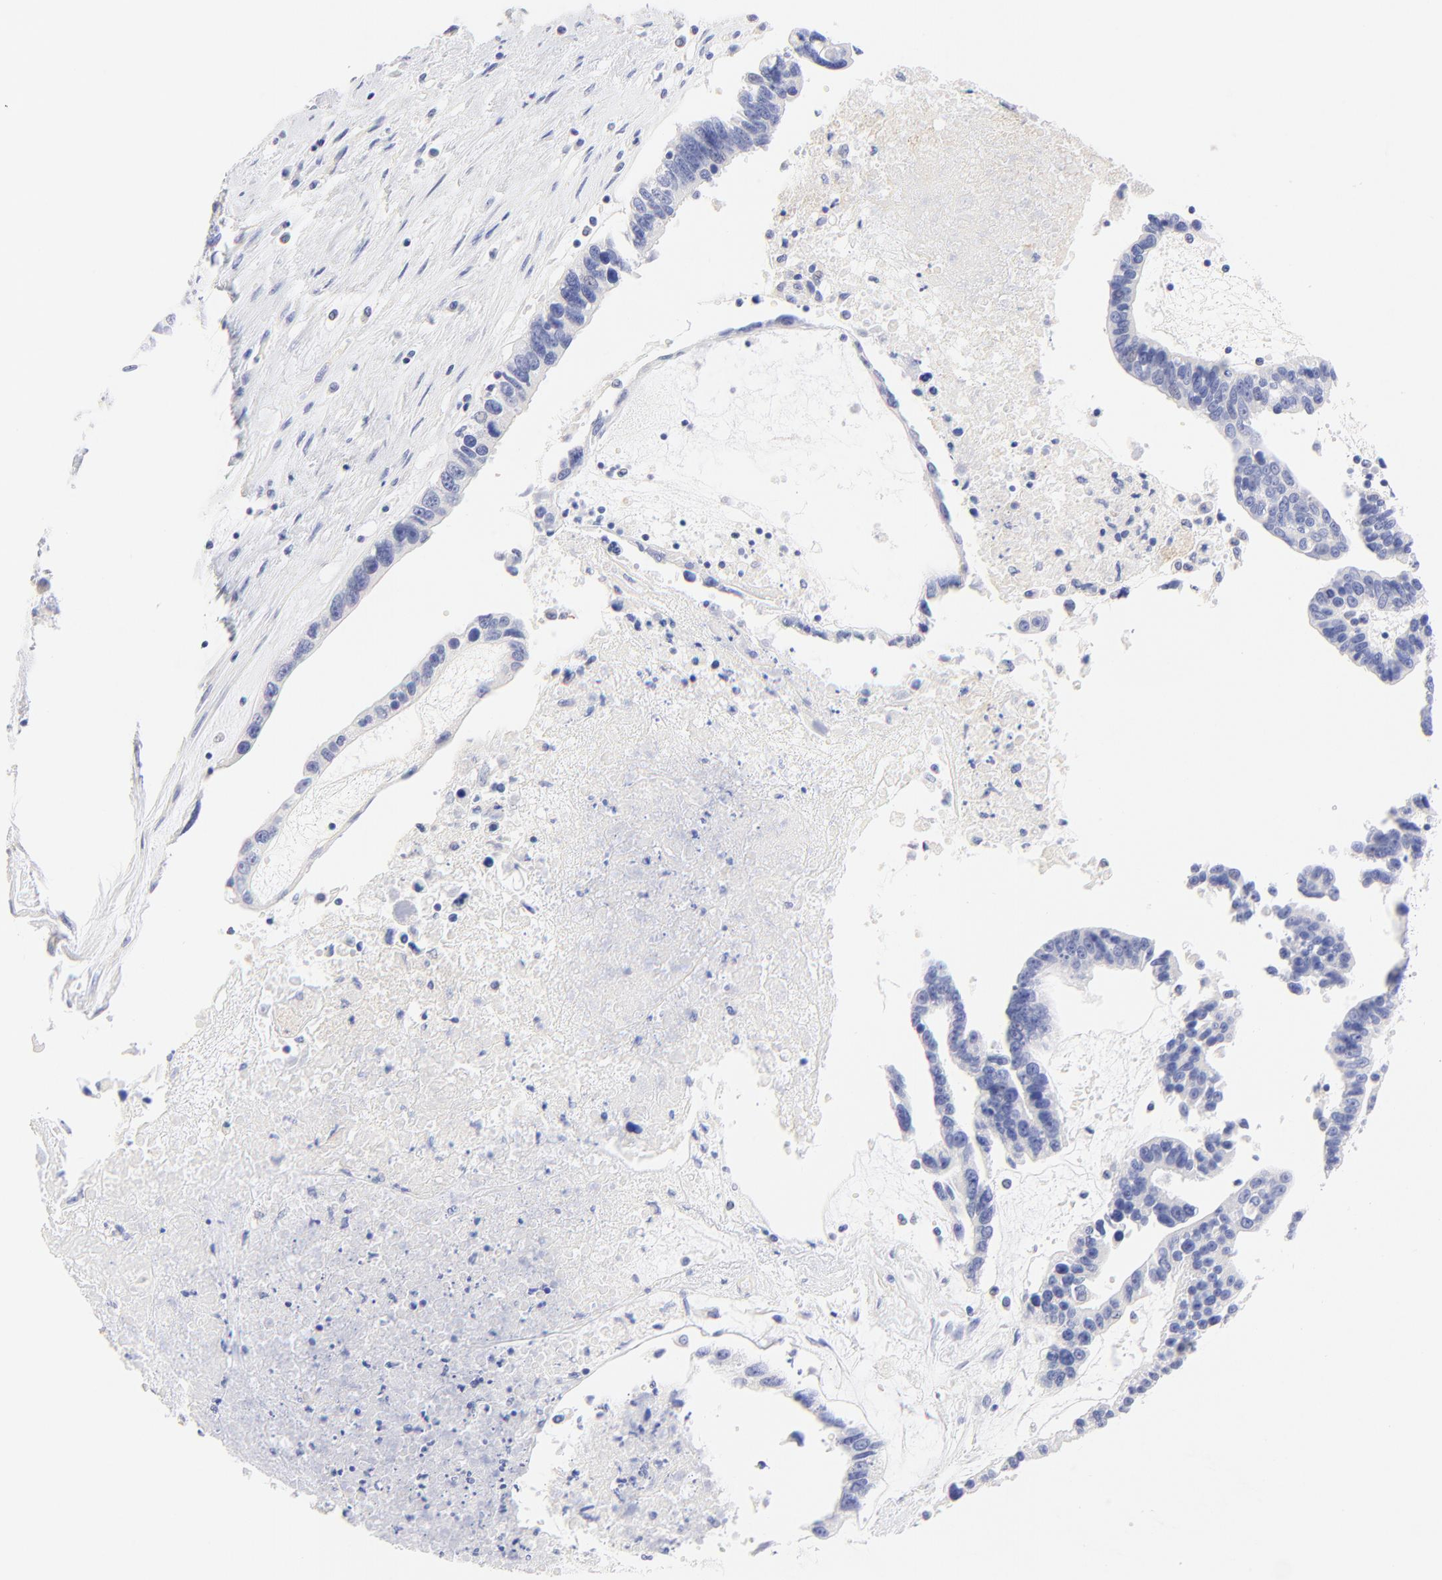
{"staining": {"intensity": "negative", "quantity": "none", "location": "none"}, "tissue": "ovarian cancer", "cell_type": "Tumor cells", "image_type": "cancer", "snomed": [{"axis": "morphology", "description": "Carcinoma, endometroid"}, {"axis": "morphology", "description": "Cystadenocarcinoma, serous, NOS"}, {"axis": "topography", "description": "Ovary"}], "caption": "High magnification brightfield microscopy of ovarian cancer (endometroid carcinoma) stained with DAB (brown) and counterstained with hematoxylin (blue): tumor cells show no significant positivity. Nuclei are stained in blue.", "gene": "EBP", "patient": {"sex": "female", "age": 45}}